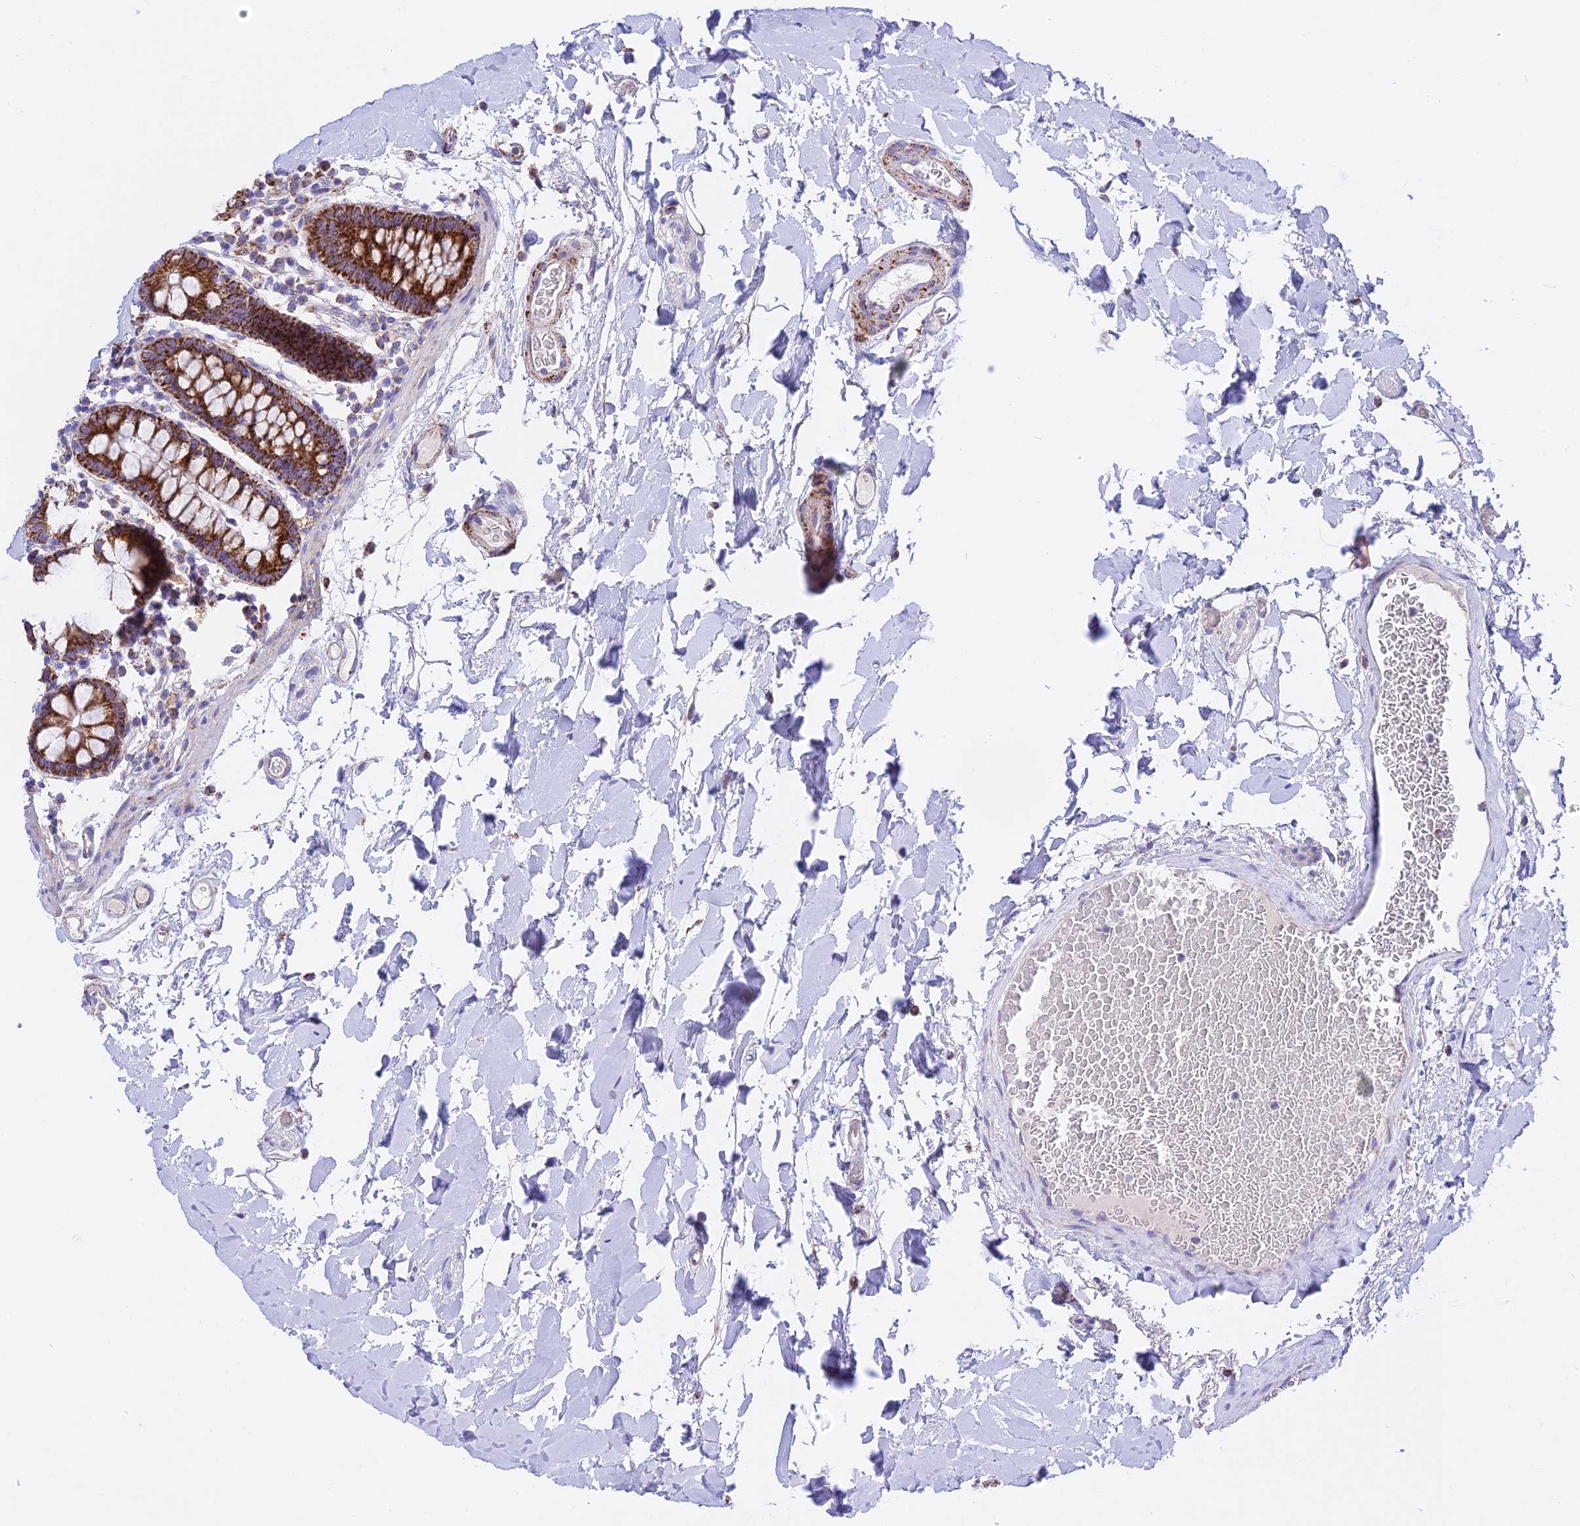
{"staining": {"intensity": "moderate", "quantity": ">75%", "location": "cytoplasmic/membranous"}, "tissue": "colon", "cell_type": "Endothelial cells", "image_type": "normal", "snomed": [{"axis": "morphology", "description": "Normal tissue, NOS"}, {"axis": "topography", "description": "Colon"}], "caption": "Immunohistochemistry (DAB) staining of benign human colon reveals moderate cytoplasmic/membranous protein expression in about >75% of endothelial cells.", "gene": "HSDL2", "patient": {"sex": "male", "age": 75}}